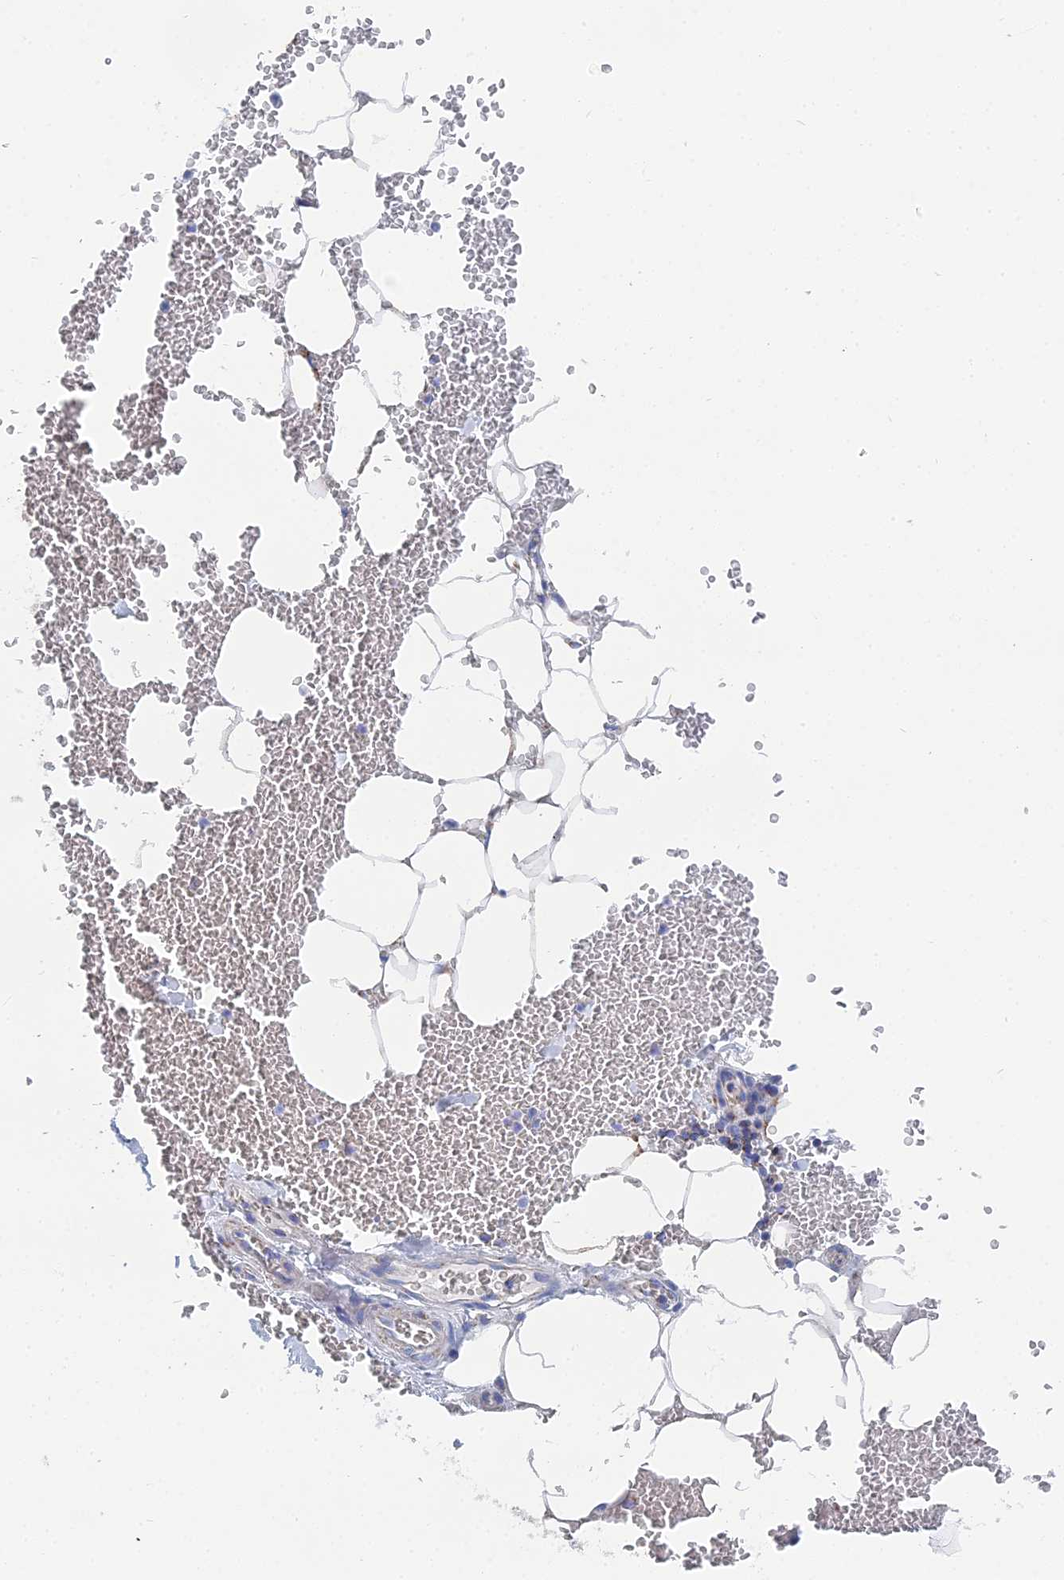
{"staining": {"intensity": "weak", "quantity": "25%-75%", "location": "cytoplasmic/membranous"}, "tissue": "adipose tissue", "cell_type": "Adipocytes", "image_type": "normal", "snomed": [{"axis": "morphology", "description": "Normal tissue, NOS"}, {"axis": "topography", "description": "Adipose tissue"}, {"axis": "topography", "description": "Peripheral nerve tissue"}], "caption": "High-power microscopy captured an immunohistochemistry (IHC) photomicrograph of normal adipose tissue, revealing weak cytoplasmic/membranous expression in approximately 25%-75% of adipocytes.", "gene": "IFT80", "patient": {"sex": "male", "age": 52}}